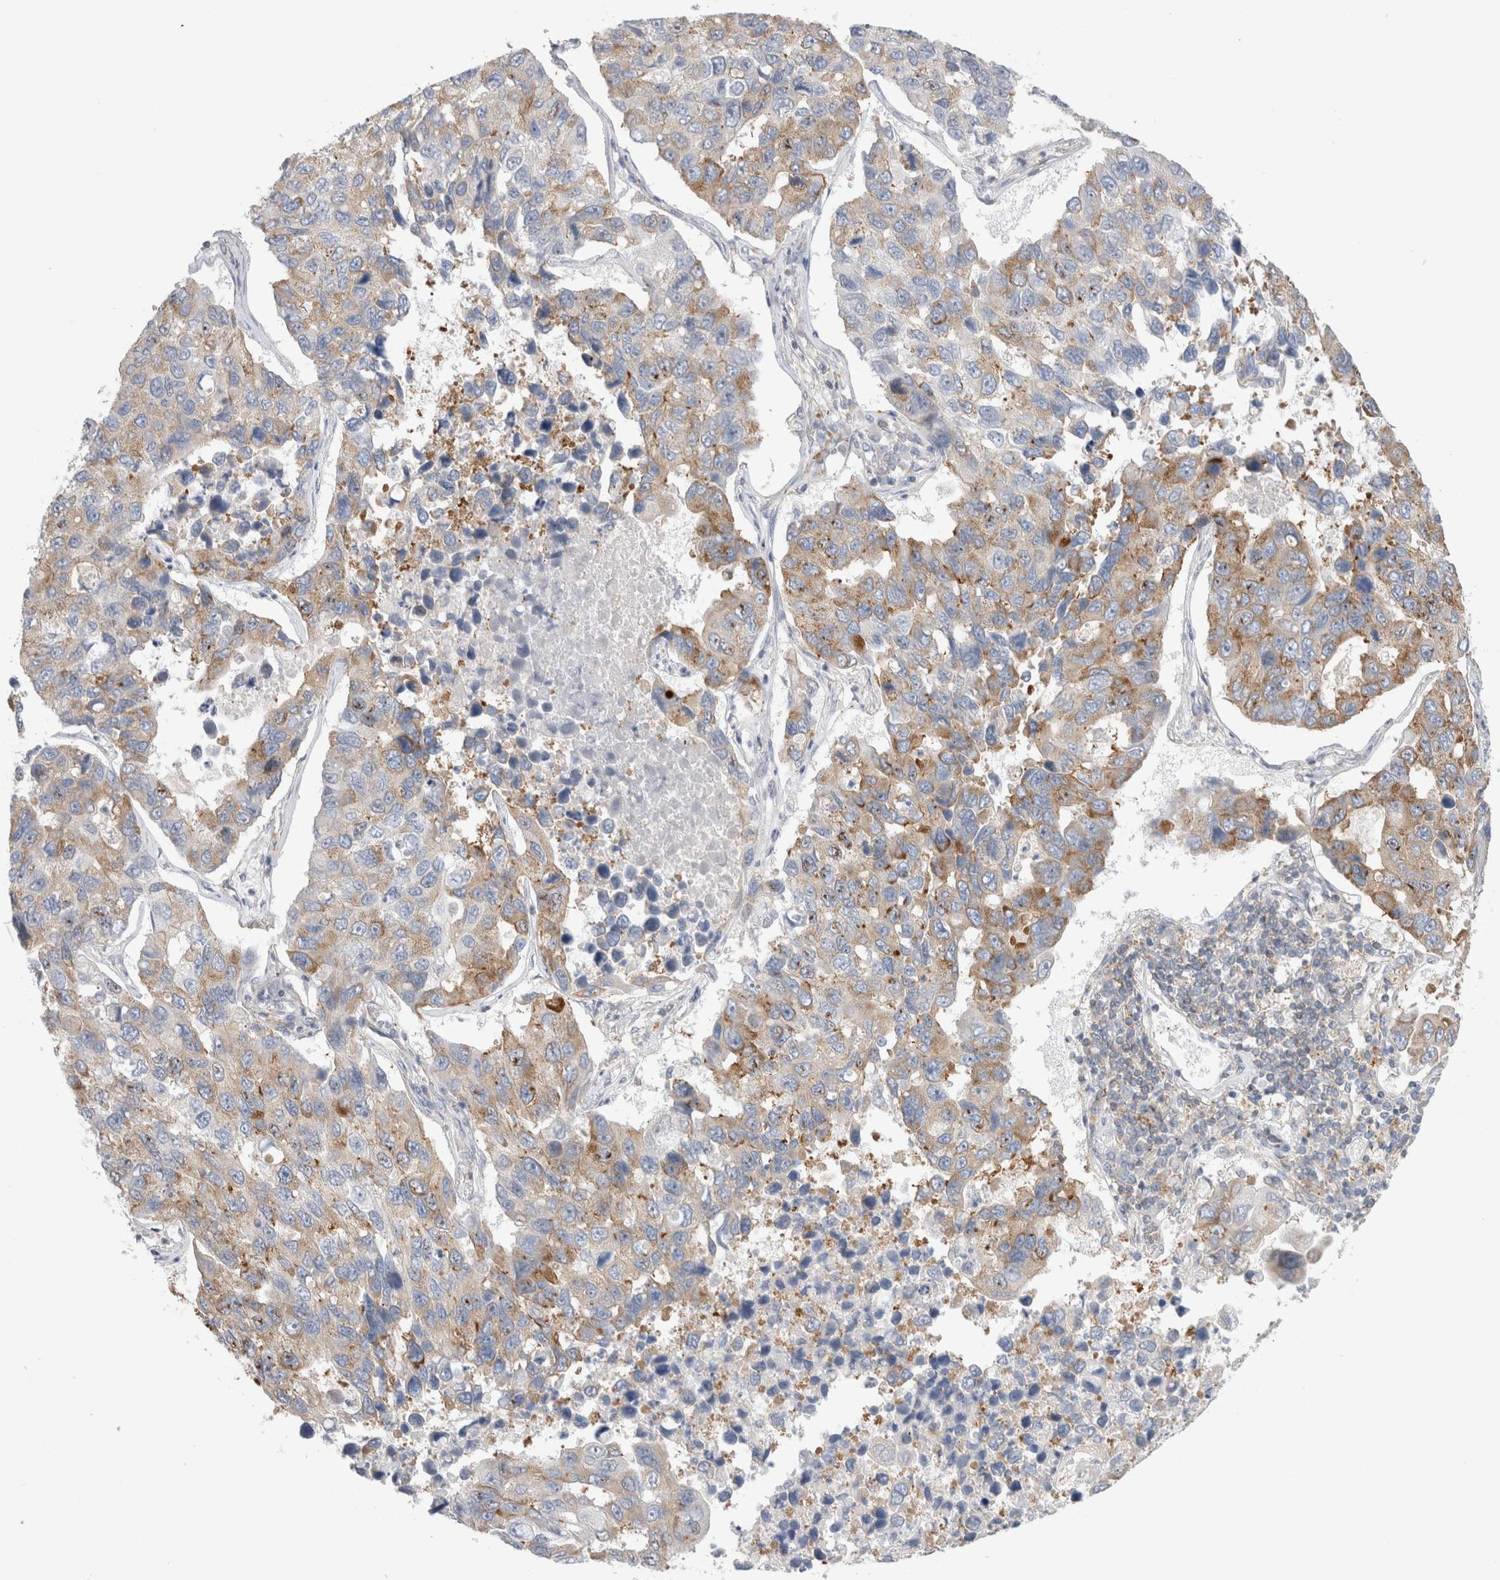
{"staining": {"intensity": "moderate", "quantity": "25%-75%", "location": "cytoplasmic/membranous"}, "tissue": "lung cancer", "cell_type": "Tumor cells", "image_type": "cancer", "snomed": [{"axis": "morphology", "description": "Adenocarcinoma, NOS"}, {"axis": "topography", "description": "Lung"}], "caption": "Lung adenocarcinoma stained with DAB (3,3'-diaminobenzidine) immunohistochemistry (IHC) demonstrates medium levels of moderate cytoplasmic/membranous expression in about 25%-75% of tumor cells.", "gene": "ZNF23", "patient": {"sex": "male", "age": 64}}